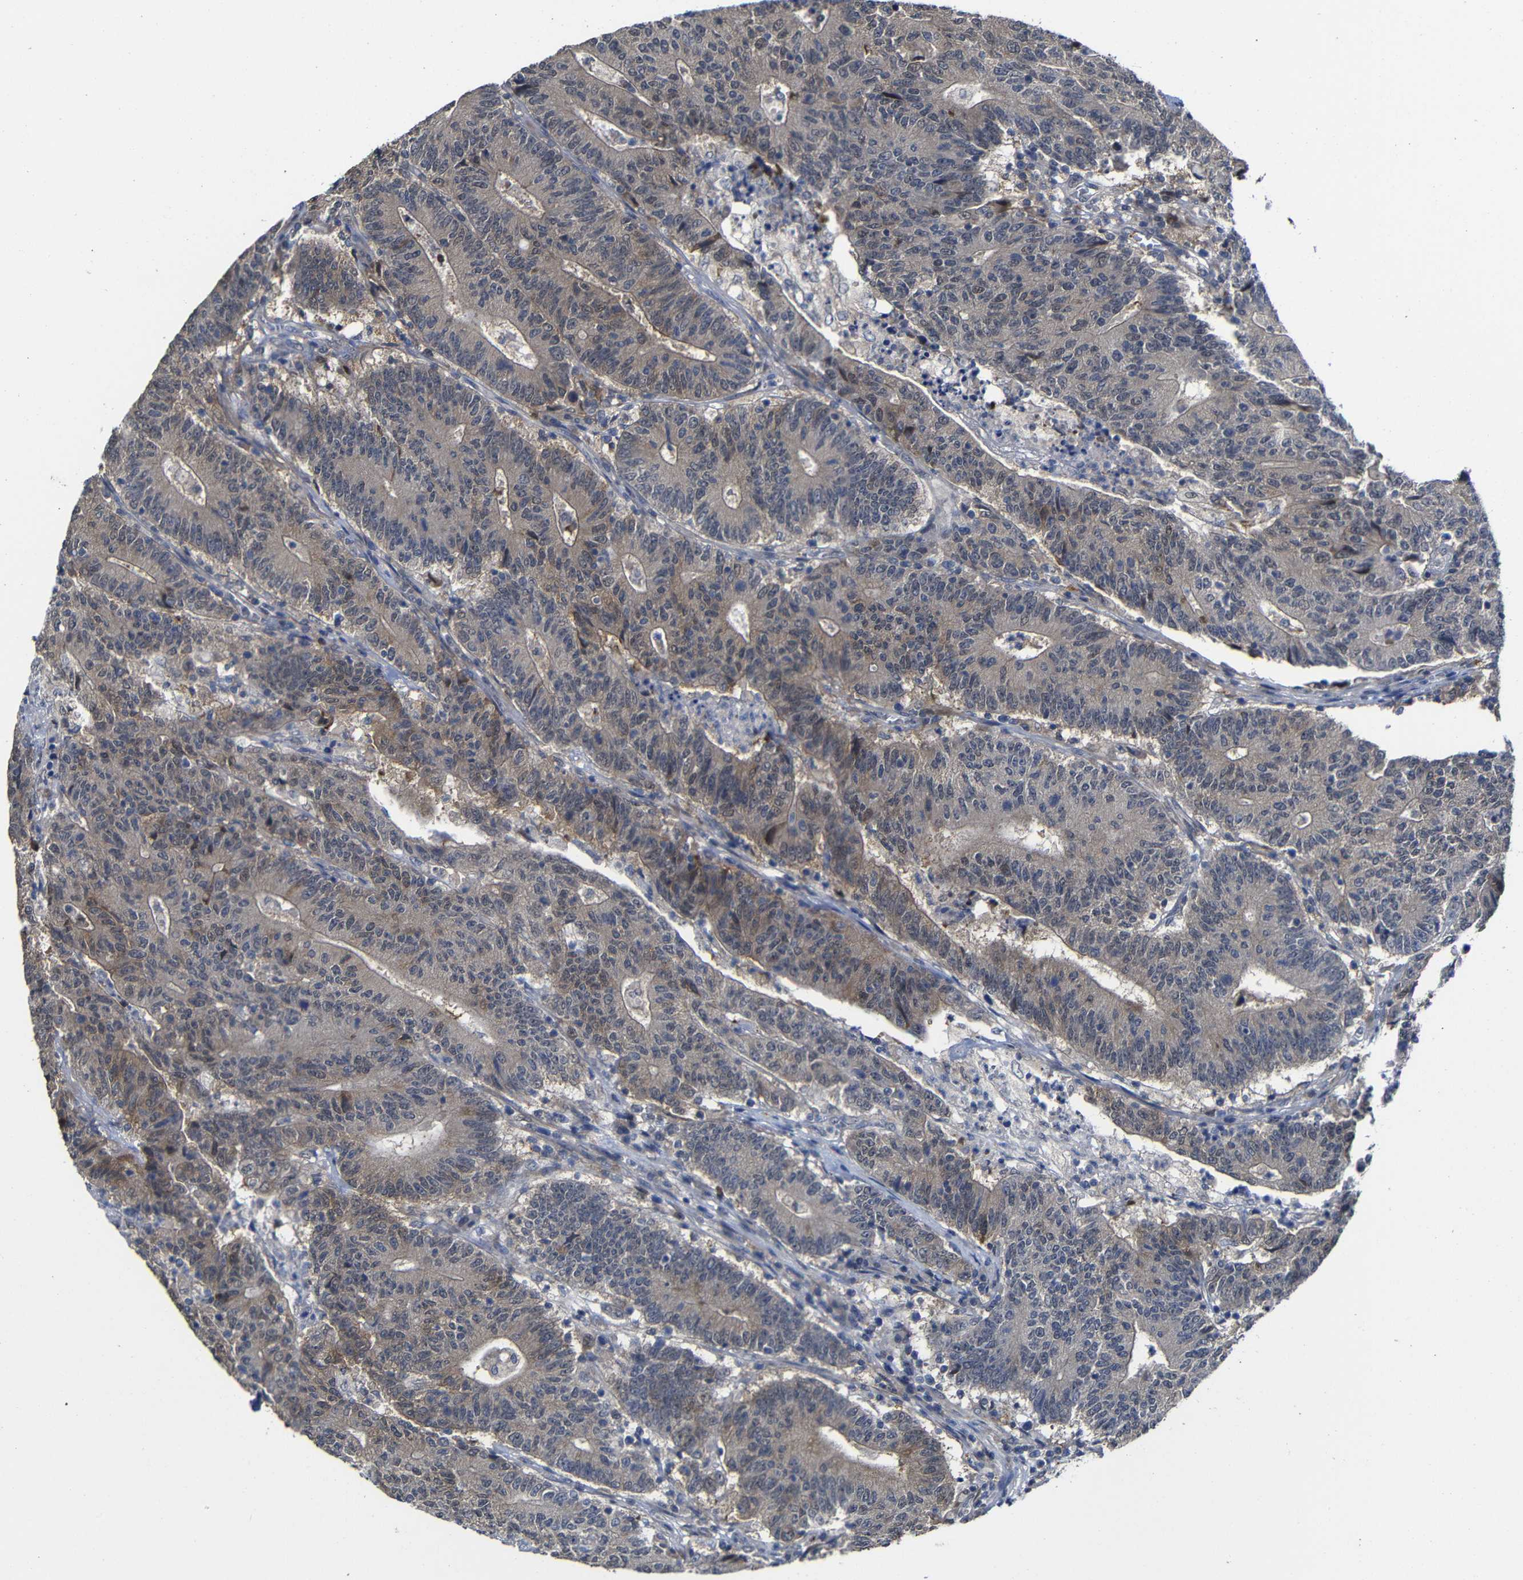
{"staining": {"intensity": "weak", "quantity": ">75%", "location": "cytoplasmic/membranous"}, "tissue": "colorectal cancer", "cell_type": "Tumor cells", "image_type": "cancer", "snomed": [{"axis": "morphology", "description": "Normal tissue, NOS"}, {"axis": "morphology", "description": "Adenocarcinoma, NOS"}, {"axis": "topography", "description": "Colon"}], "caption": "Protein staining of colorectal cancer tissue shows weak cytoplasmic/membranous staining in approximately >75% of tumor cells. (DAB (3,3'-diaminobenzidine) IHC, brown staining for protein, blue staining for nuclei).", "gene": "ATG12", "patient": {"sex": "female", "age": 75}}